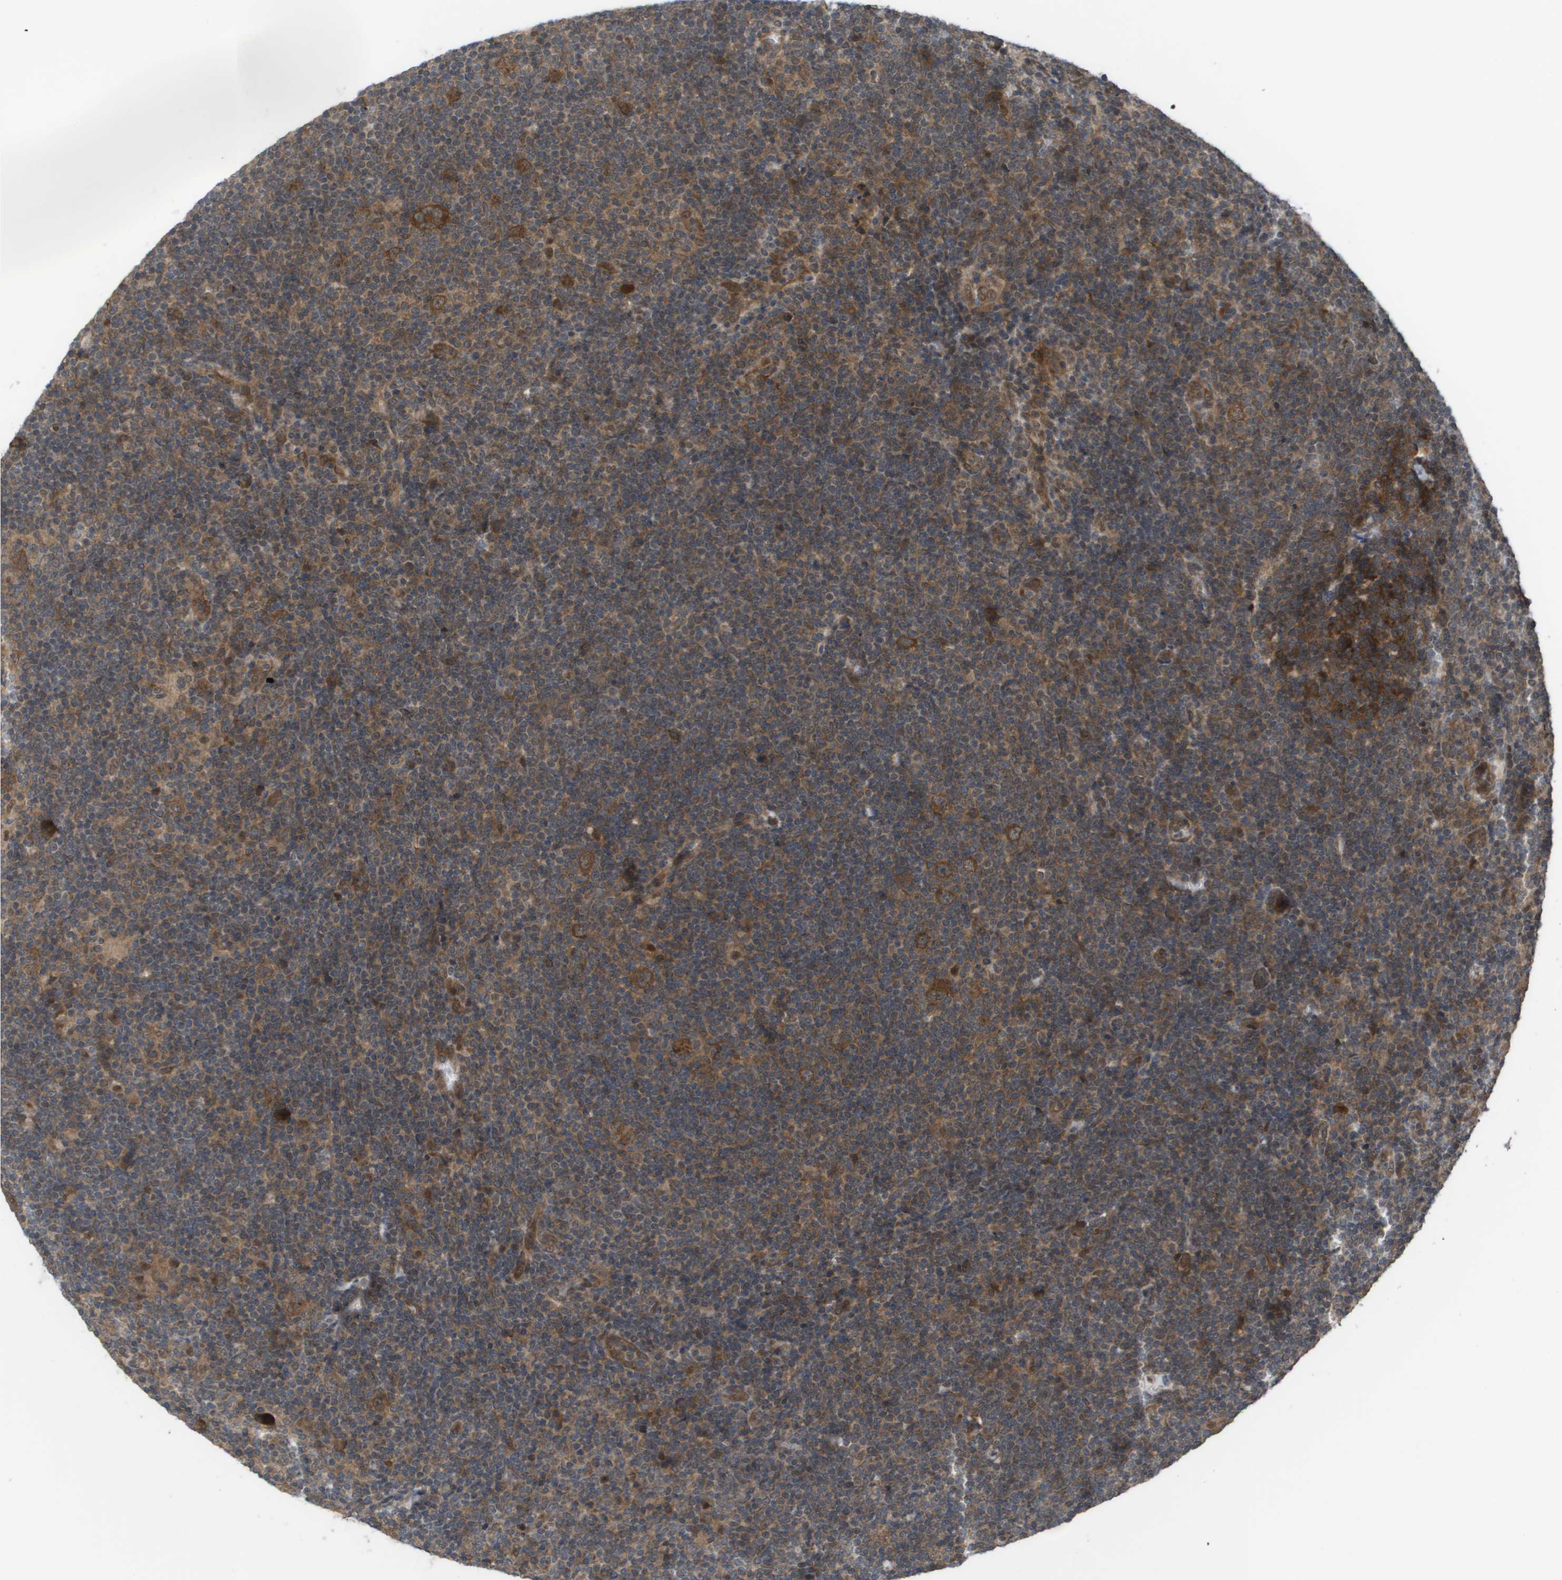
{"staining": {"intensity": "strong", "quantity": ">75%", "location": "cytoplasmic/membranous,nuclear"}, "tissue": "lymphoma", "cell_type": "Tumor cells", "image_type": "cancer", "snomed": [{"axis": "morphology", "description": "Hodgkin's disease, NOS"}, {"axis": "topography", "description": "Lymph node"}], "caption": "Immunohistochemical staining of Hodgkin's disease reveals high levels of strong cytoplasmic/membranous and nuclear positivity in about >75% of tumor cells.", "gene": "CTPS2", "patient": {"sex": "female", "age": 57}}